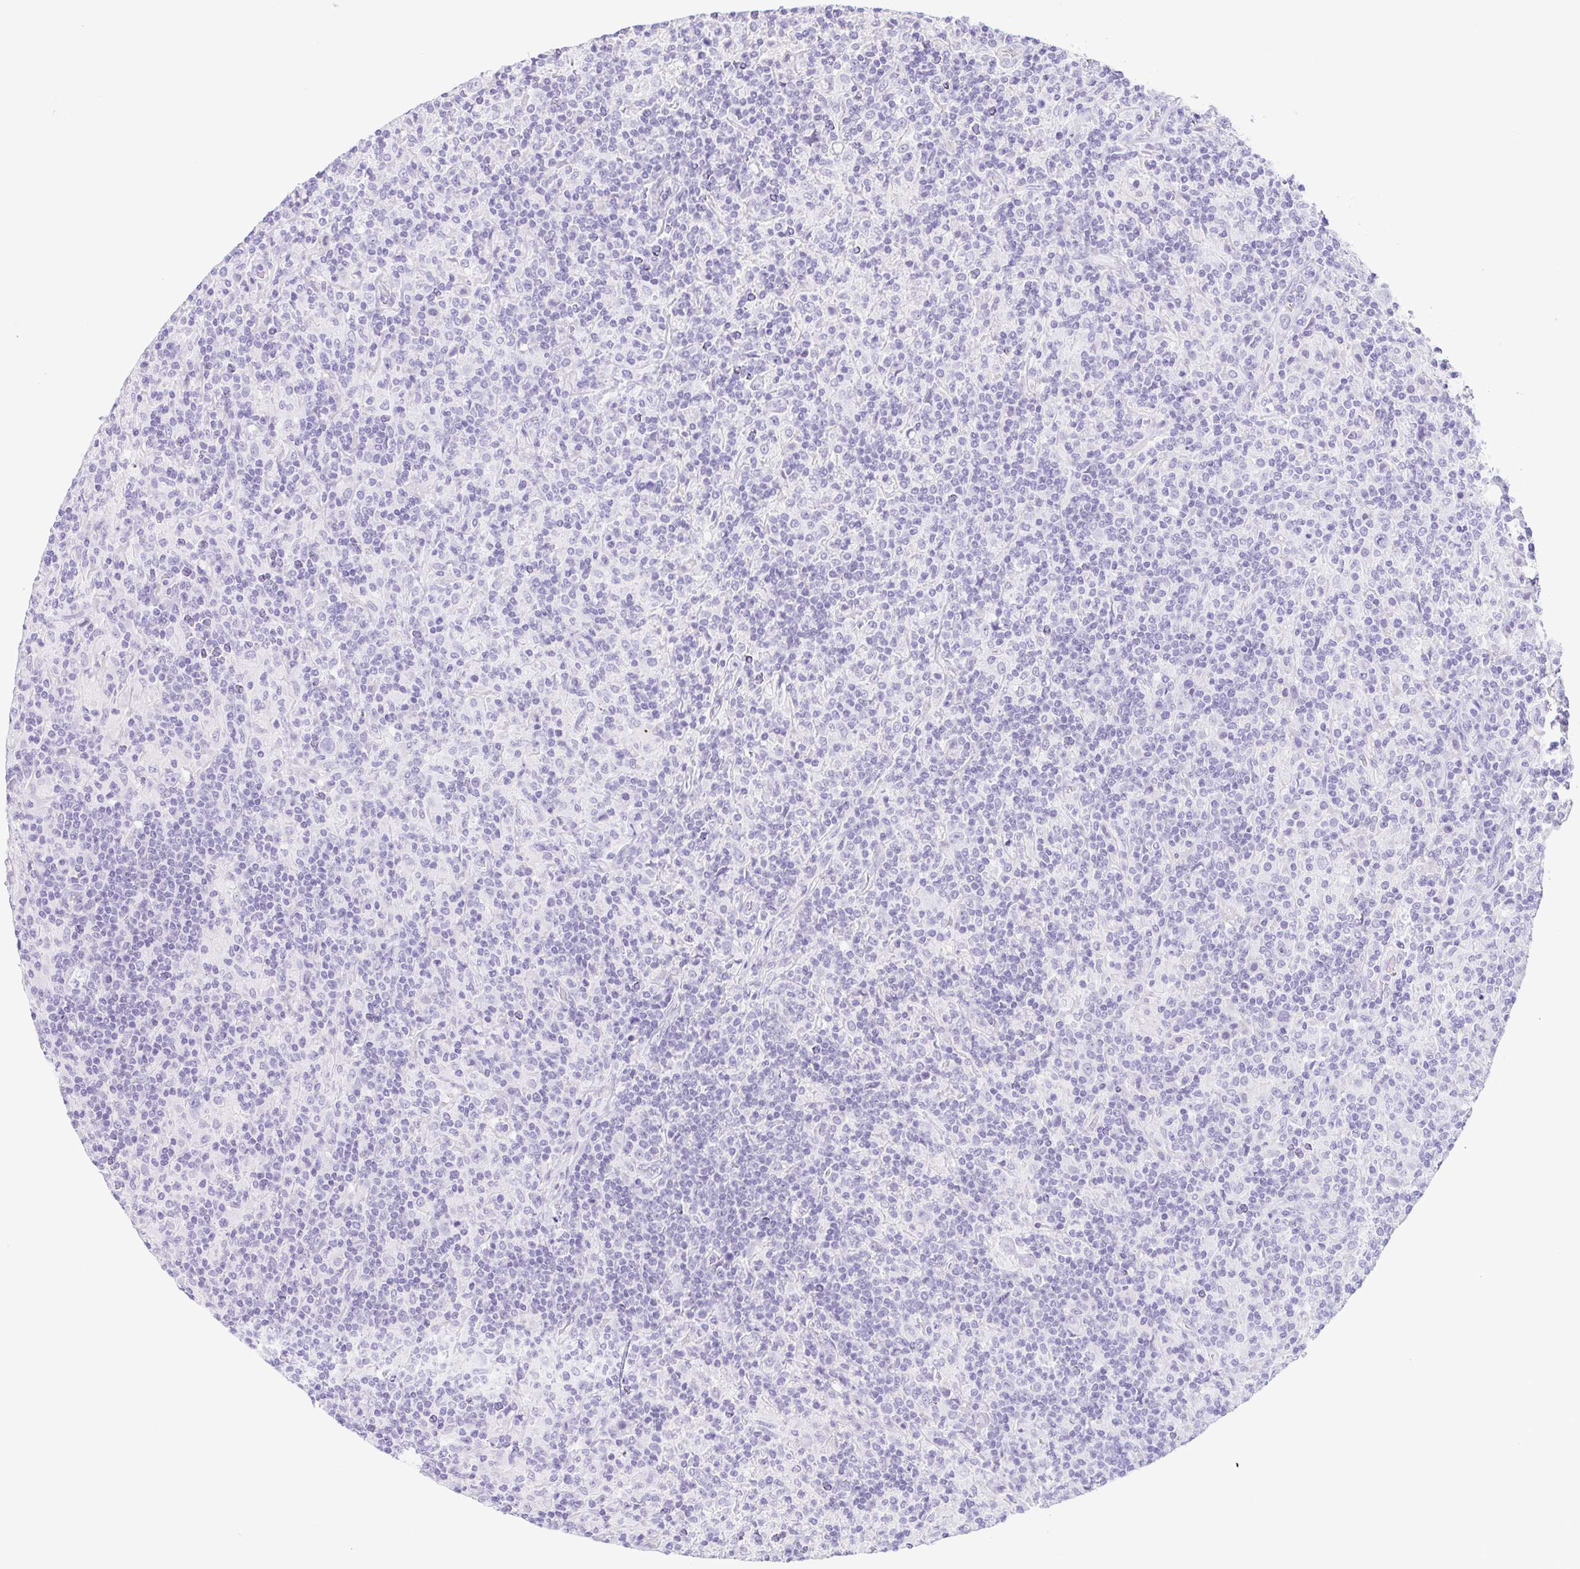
{"staining": {"intensity": "negative", "quantity": "none", "location": "none"}, "tissue": "lymphoma", "cell_type": "Tumor cells", "image_type": "cancer", "snomed": [{"axis": "morphology", "description": "Hodgkin's disease, NOS"}, {"axis": "topography", "description": "Lymph node"}], "caption": "There is no significant positivity in tumor cells of lymphoma.", "gene": "CYP21A2", "patient": {"sex": "male", "age": 70}}